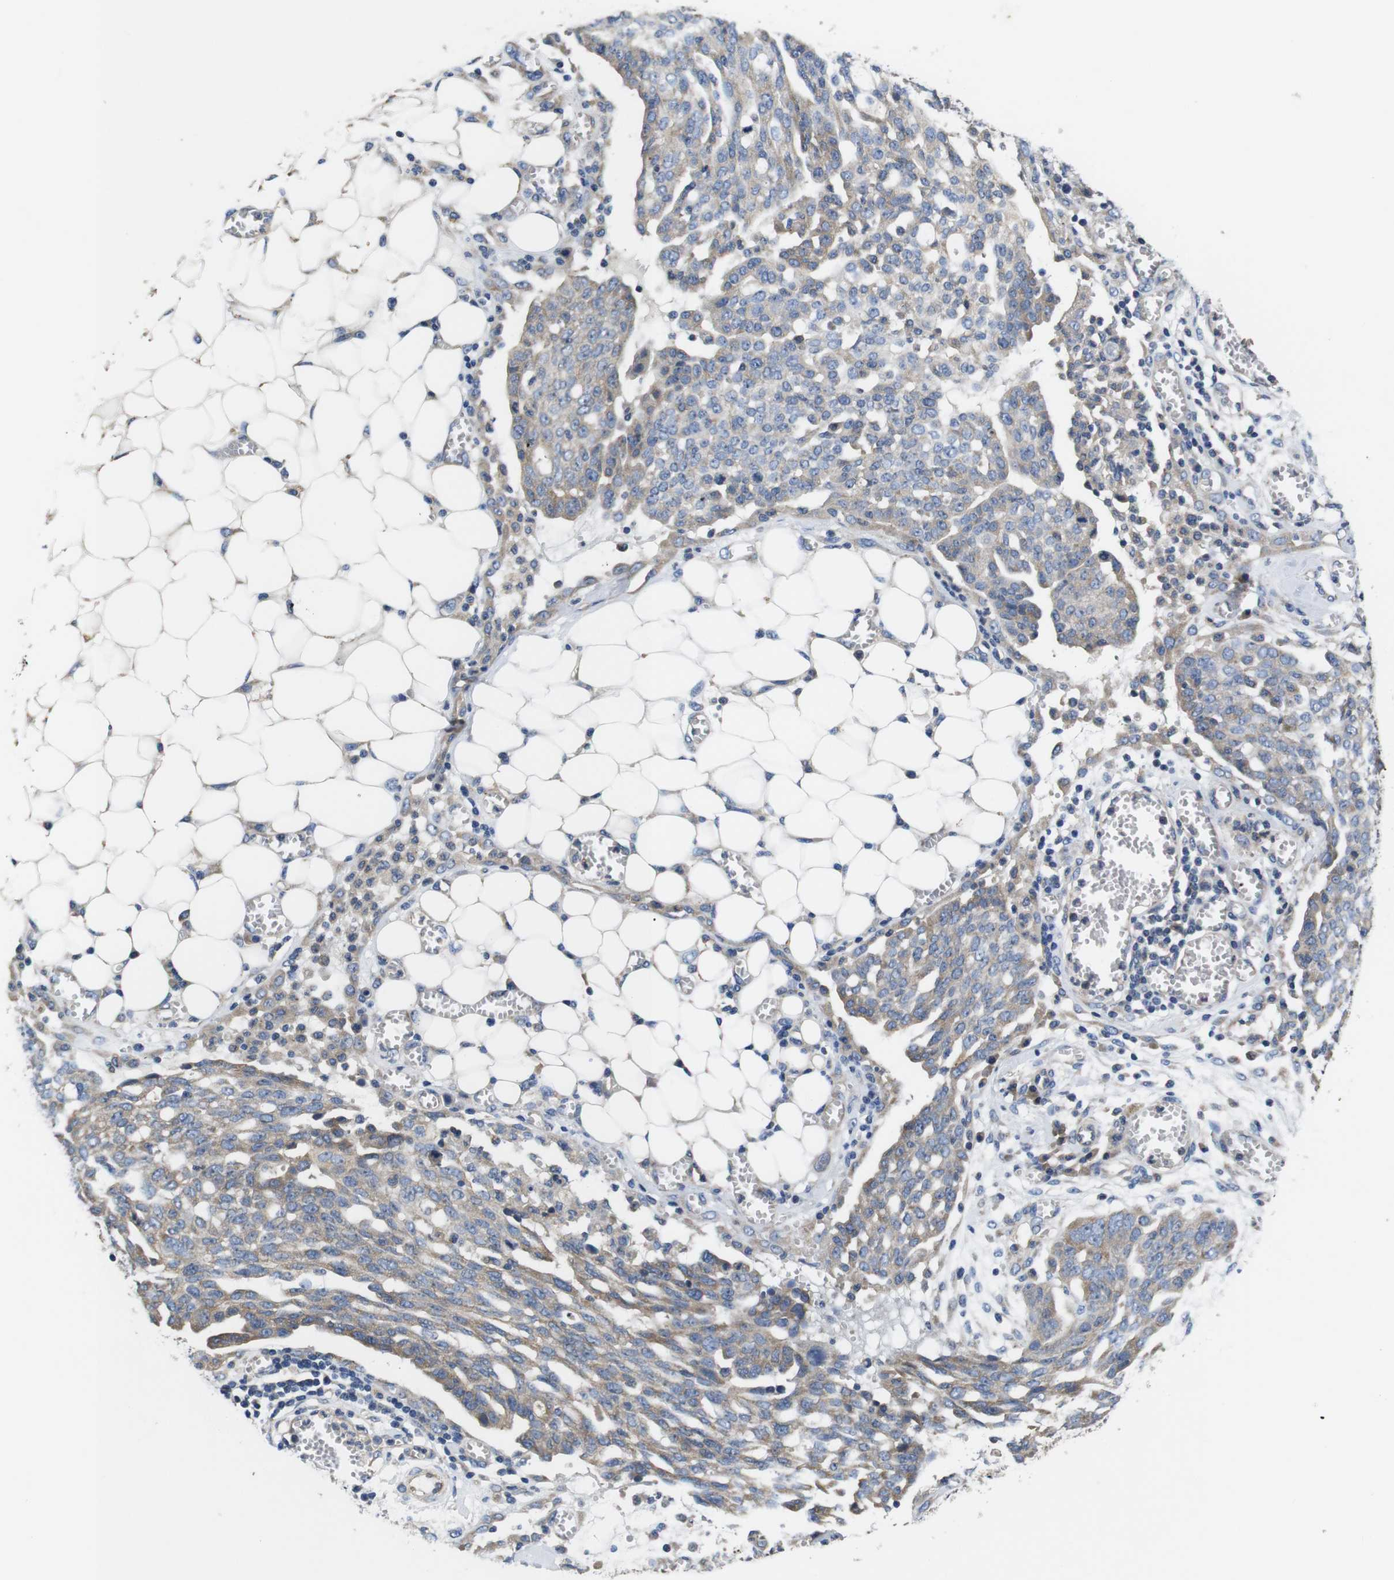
{"staining": {"intensity": "moderate", "quantity": "<25%", "location": "cytoplasmic/membranous"}, "tissue": "ovarian cancer", "cell_type": "Tumor cells", "image_type": "cancer", "snomed": [{"axis": "morphology", "description": "Cystadenocarcinoma, serous, NOS"}, {"axis": "topography", "description": "Soft tissue"}, {"axis": "topography", "description": "Ovary"}], "caption": "Serous cystadenocarcinoma (ovarian) tissue demonstrates moderate cytoplasmic/membranous staining in approximately <25% of tumor cells, visualized by immunohistochemistry. (brown staining indicates protein expression, while blue staining denotes nuclei).", "gene": "MARCHF7", "patient": {"sex": "female", "age": 57}}